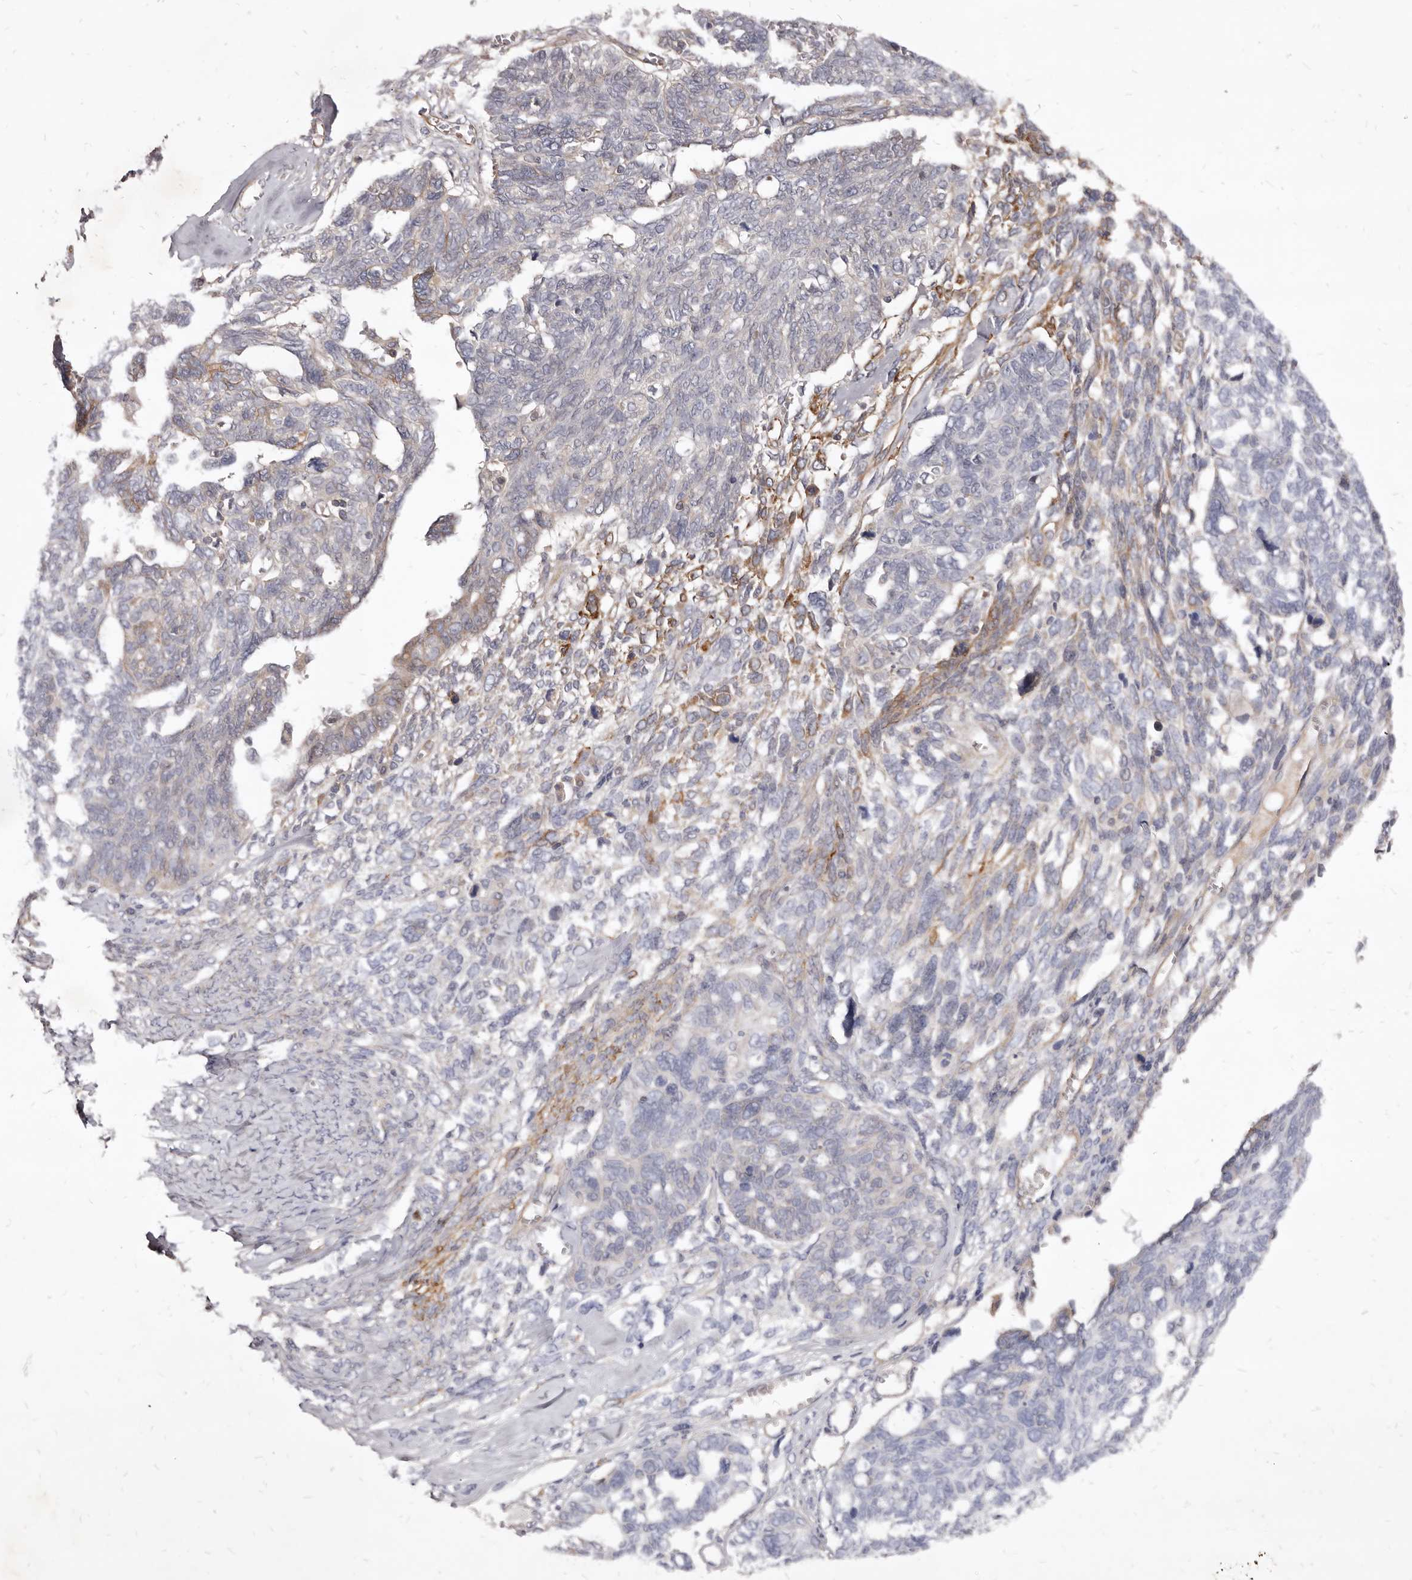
{"staining": {"intensity": "weak", "quantity": "<25%", "location": "cytoplasmic/membranous"}, "tissue": "ovarian cancer", "cell_type": "Tumor cells", "image_type": "cancer", "snomed": [{"axis": "morphology", "description": "Cystadenocarcinoma, serous, NOS"}, {"axis": "topography", "description": "Ovary"}], "caption": "Immunohistochemical staining of human ovarian cancer displays no significant expression in tumor cells. (Stains: DAB immunohistochemistry (IHC) with hematoxylin counter stain, Microscopy: brightfield microscopy at high magnification).", "gene": "FAS", "patient": {"sex": "female", "age": 79}}